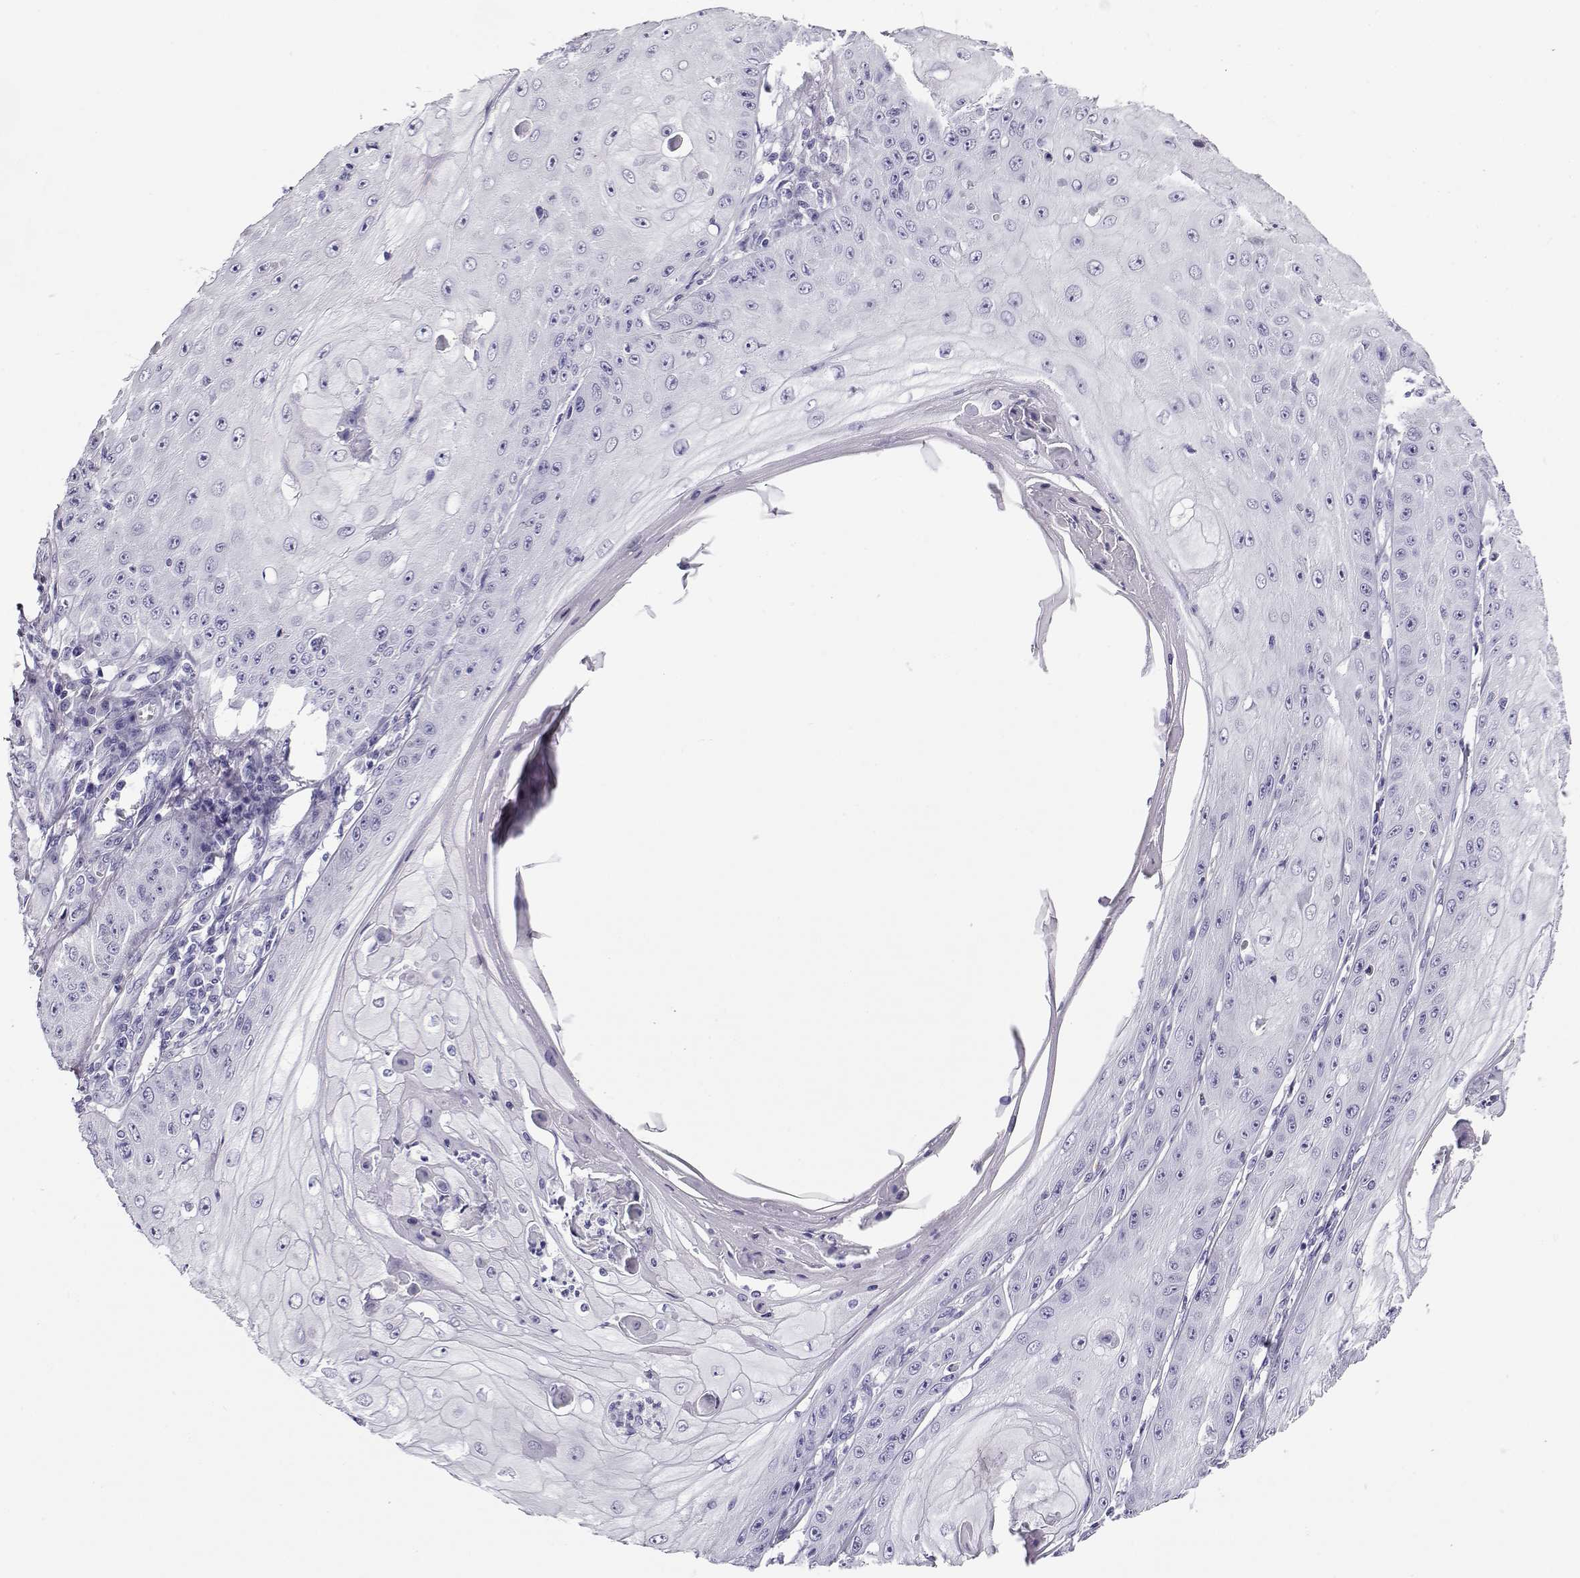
{"staining": {"intensity": "negative", "quantity": "none", "location": "none"}, "tissue": "skin cancer", "cell_type": "Tumor cells", "image_type": "cancer", "snomed": [{"axis": "morphology", "description": "Squamous cell carcinoma, NOS"}, {"axis": "topography", "description": "Skin"}], "caption": "Immunohistochemistry micrograph of human skin cancer stained for a protein (brown), which shows no staining in tumor cells.", "gene": "CABS1", "patient": {"sex": "male", "age": 70}}